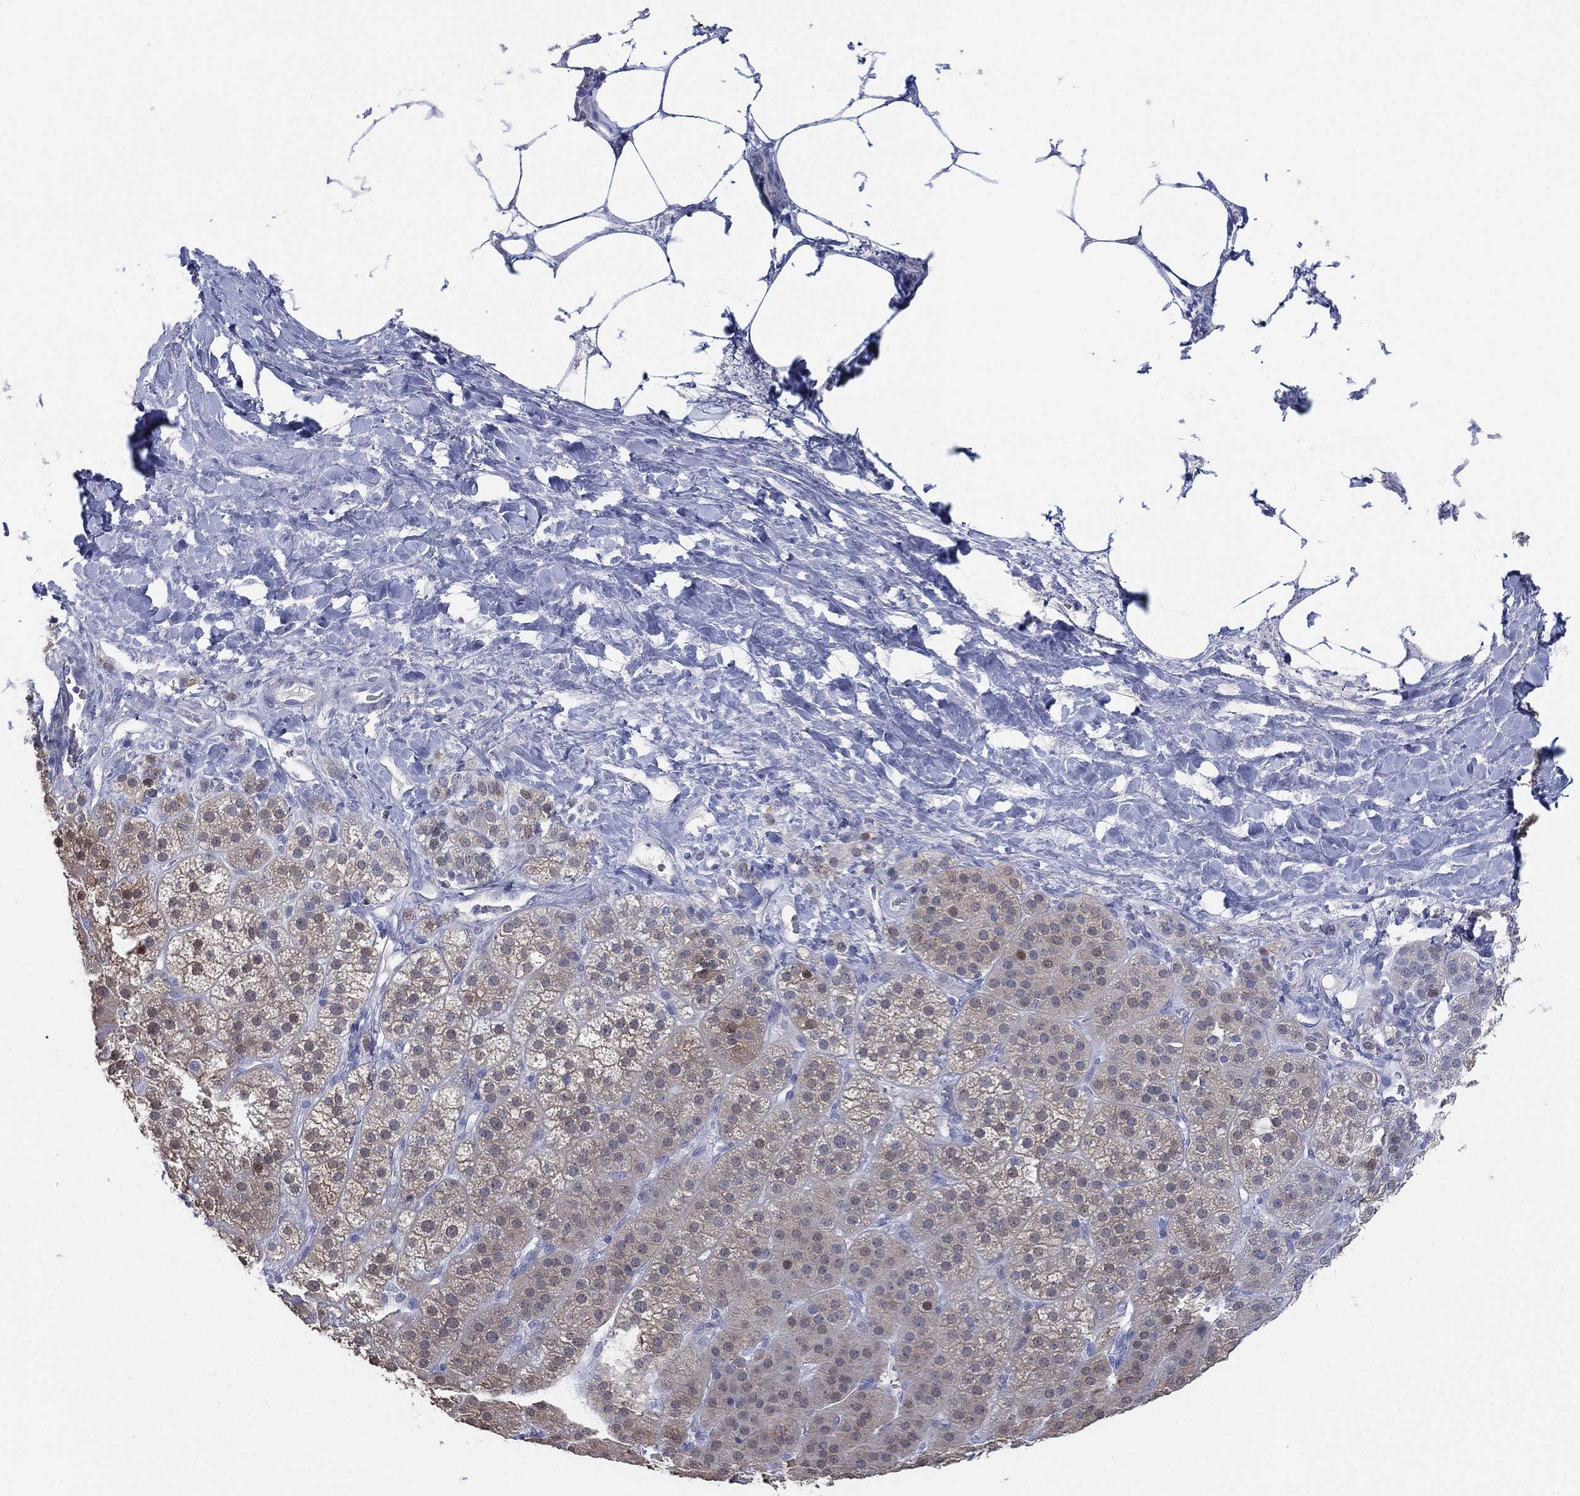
{"staining": {"intensity": "weak", "quantity": "<25%", "location": "cytoplasmic/membranous,nuclear"}, "tissue": "adrenal gland", "cell_type": "Glandular cells", "image_type": "normal", "snomed": [{"axis": "morphology", "description": "Normal tissue, NOS"}, {"axis": "topography", "description": "Adrenal gland"}], "caption": "This histopathology image is of unremarkable adrenal gland stained with IHC to label a protein in brown with the nuclei are counter-stained blue. There is no positivity in glandular cells.", "gene": "SEPTIN1", "patient": {"sex": "male", "age": 57}}